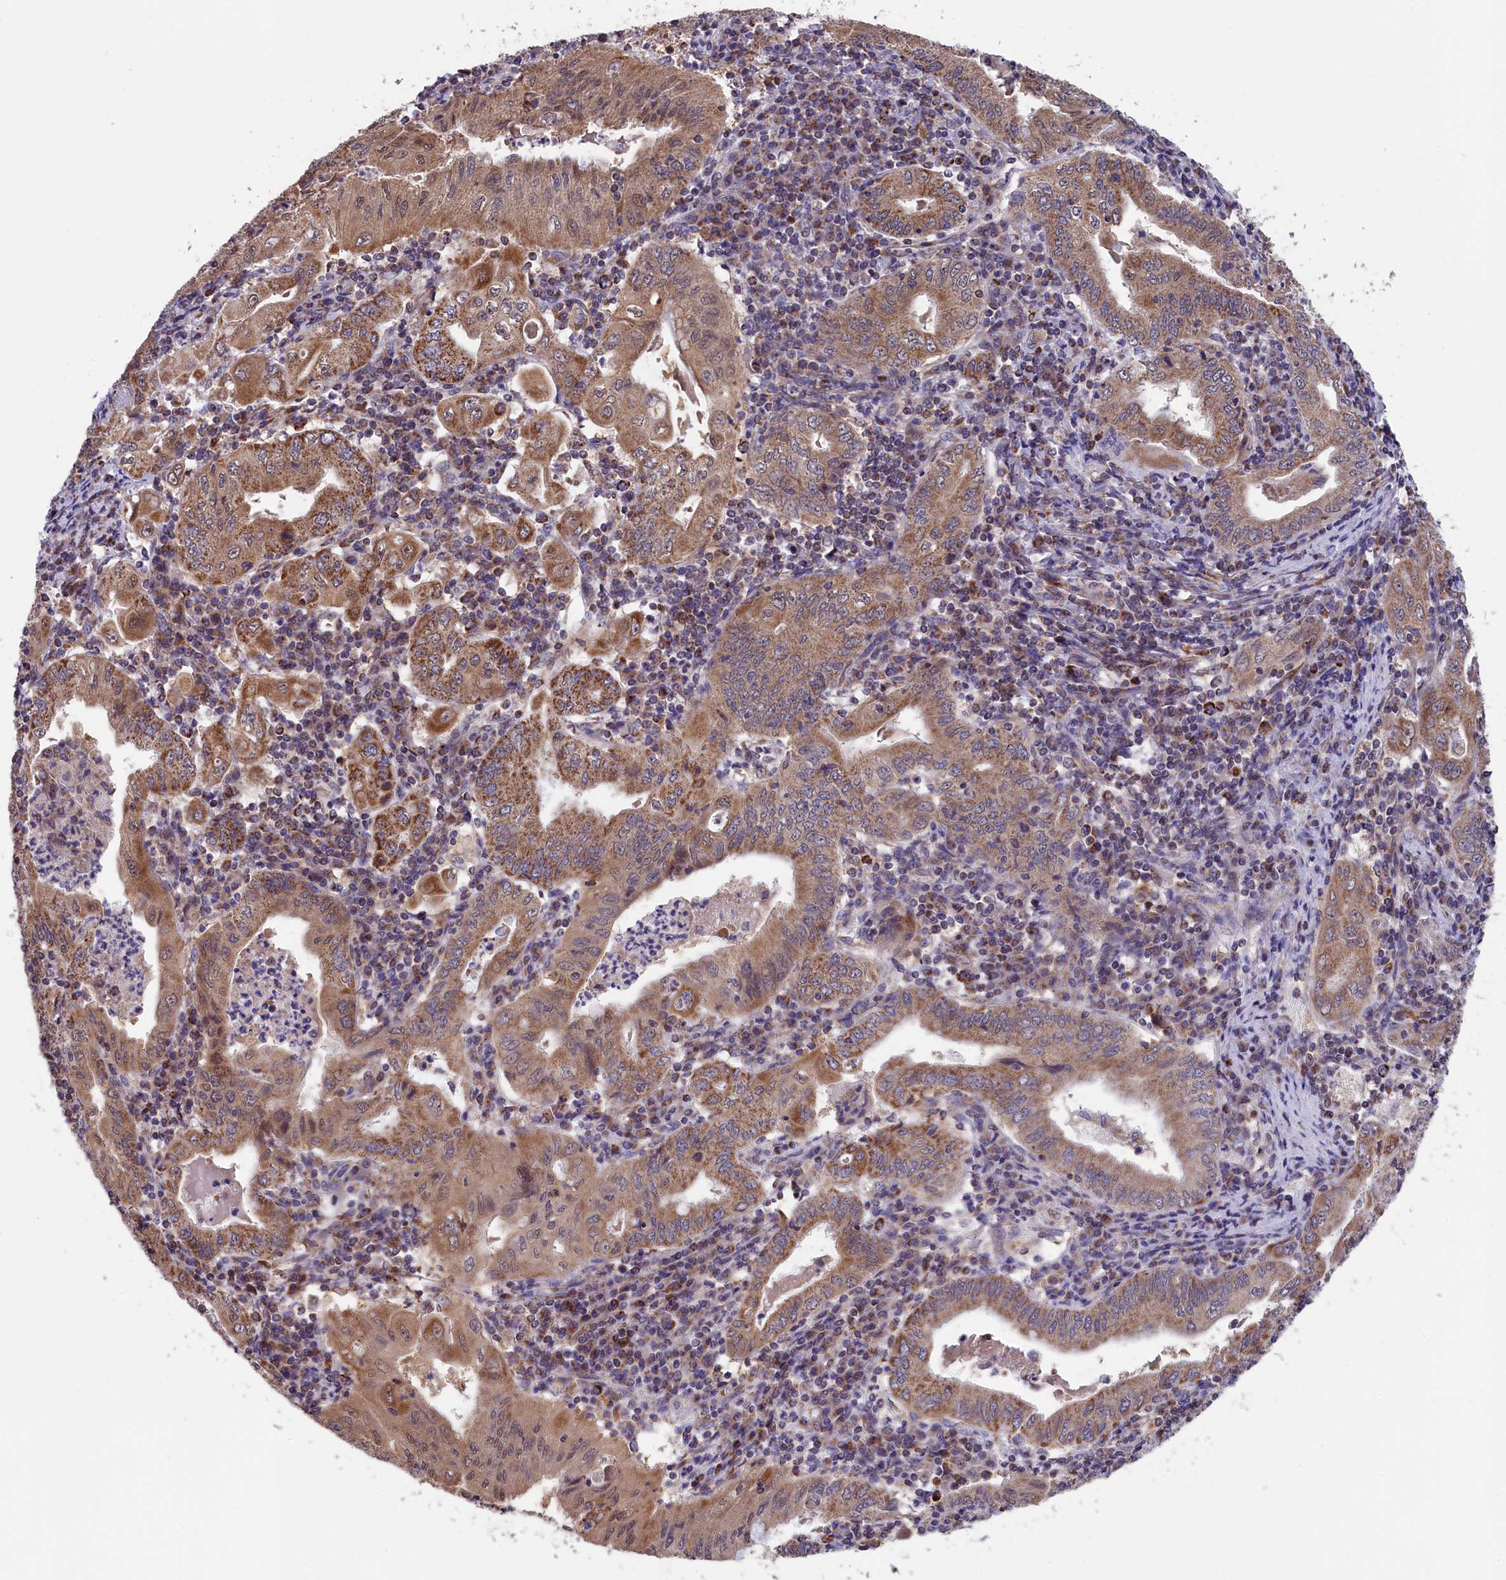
{"staining": {"intensity": "moderate", "quantity": ">75%", "location": "cytoplasmic/membranous"}, "tissue": "stomach cancer", "cell_type": "Tumor cells", "image_type": "cancer", "snomed": [{"axis": "morphology", "description": "Normal tissue, NOS"}, {"axis": "morphology", "description": "Adenocarcinoma, NOS"}, {"axis": "topography", "description": "Esophagus"}, {"axis": "topography", "description": "Stomach, upper"}, {"axis": "topography", "description": "Peripheral nerve tissue"}], "caption": "Tumor cells show medium levels of moderate cytoplasmic/membranous positivity in about >75% of cells in adenocarcinoma (stomach).", "gene": "TIMM44", "patient": {"sex": "male", "age": 62}}